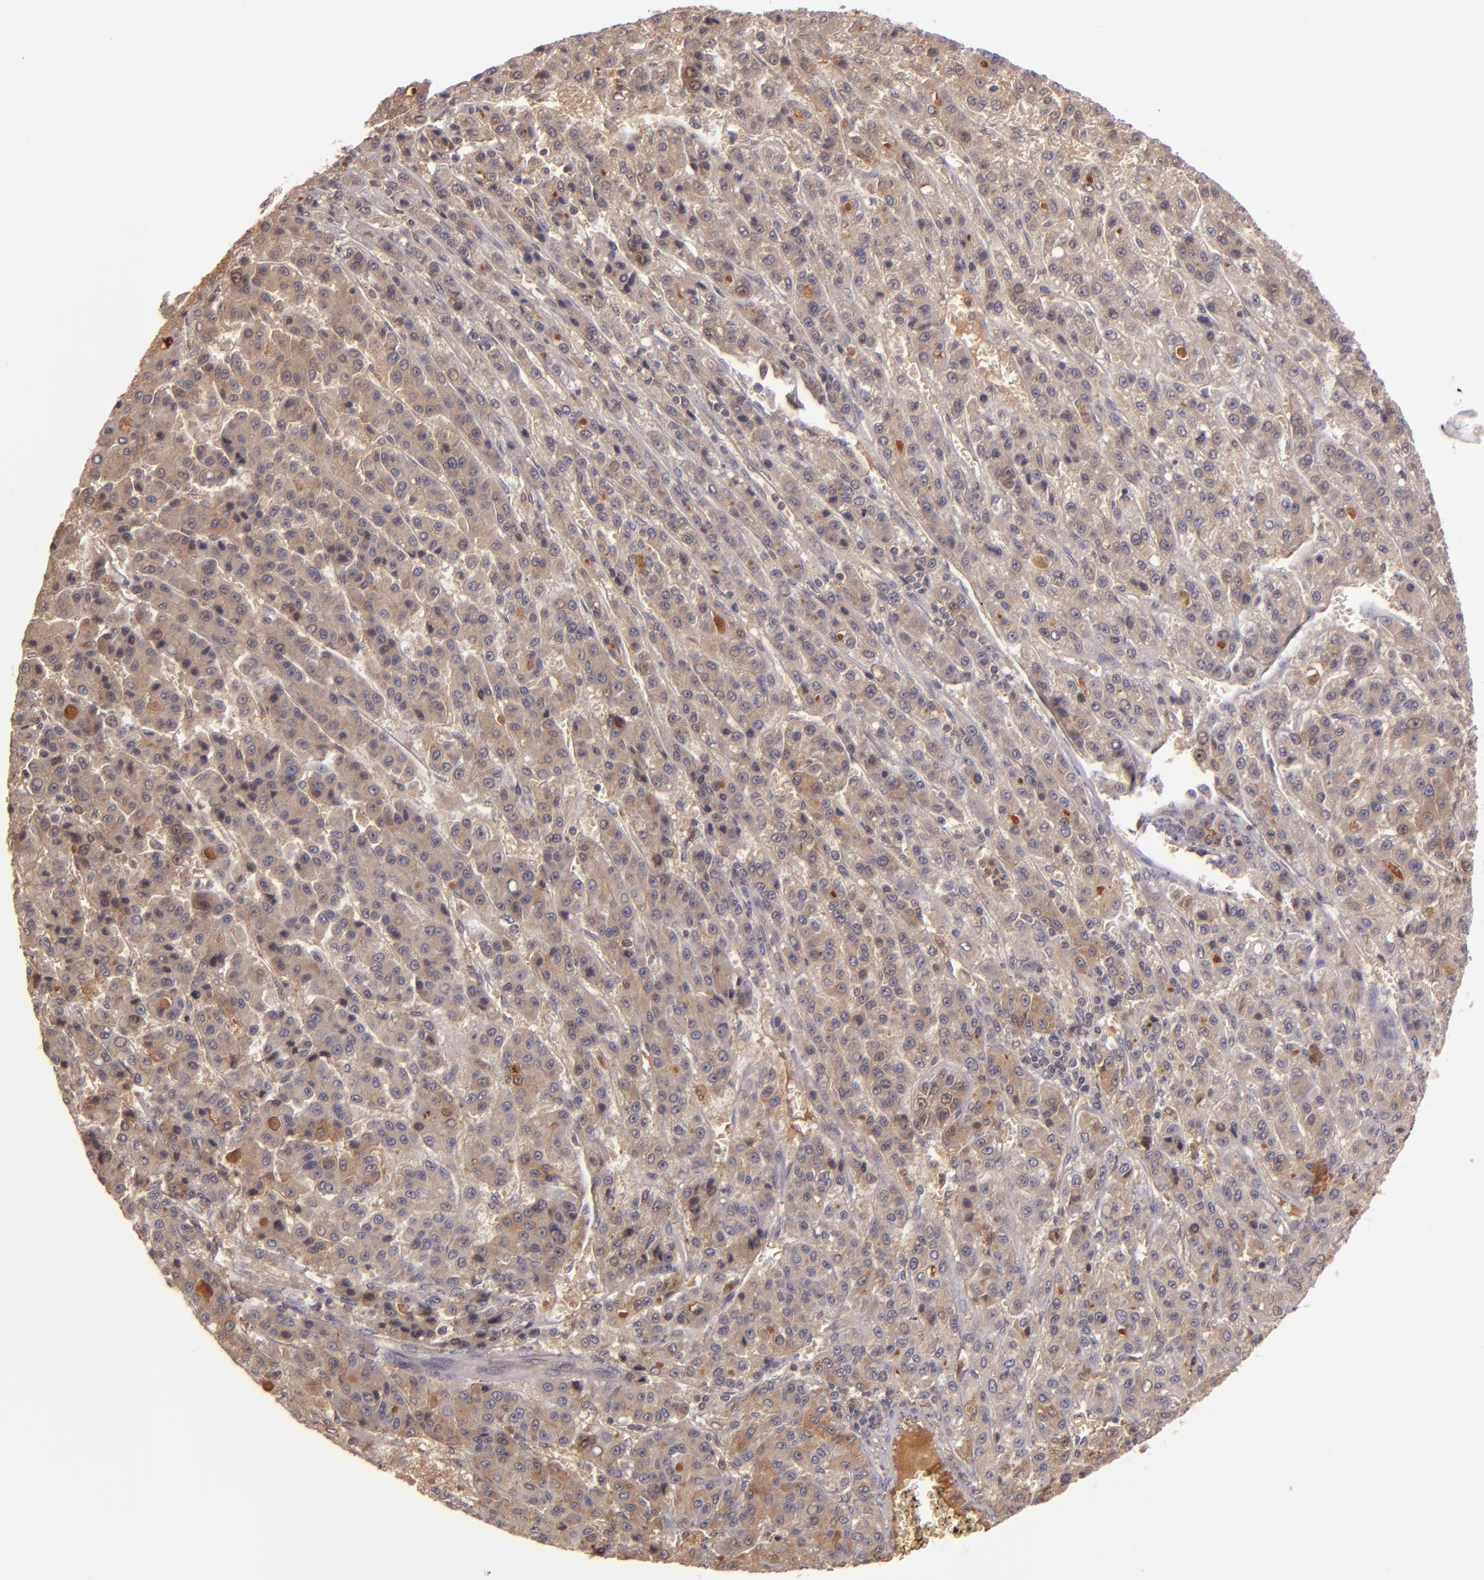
{"staining": {"intensity": "moderate", "quantity": ">75%", "location": "cytoplasmic/membranous"}, "tissue": "liver cancer", "cell_type": "Tumor cells", "image_type": "cancer", "snomed": [{"axis": "morphology", "description": "Carcinoma, Hepatocellular, NOS"}, {"axis": "topography", "description": "Liver"}], "caption": "The micrograph reveals immunohistochemical staining of liver cancer. There is moderate cytoplasmic/membranous positivity is seen in about >75% of tumor cells.", "gene": "LRG1", "patient": {"sex": "male", "age": 70}}